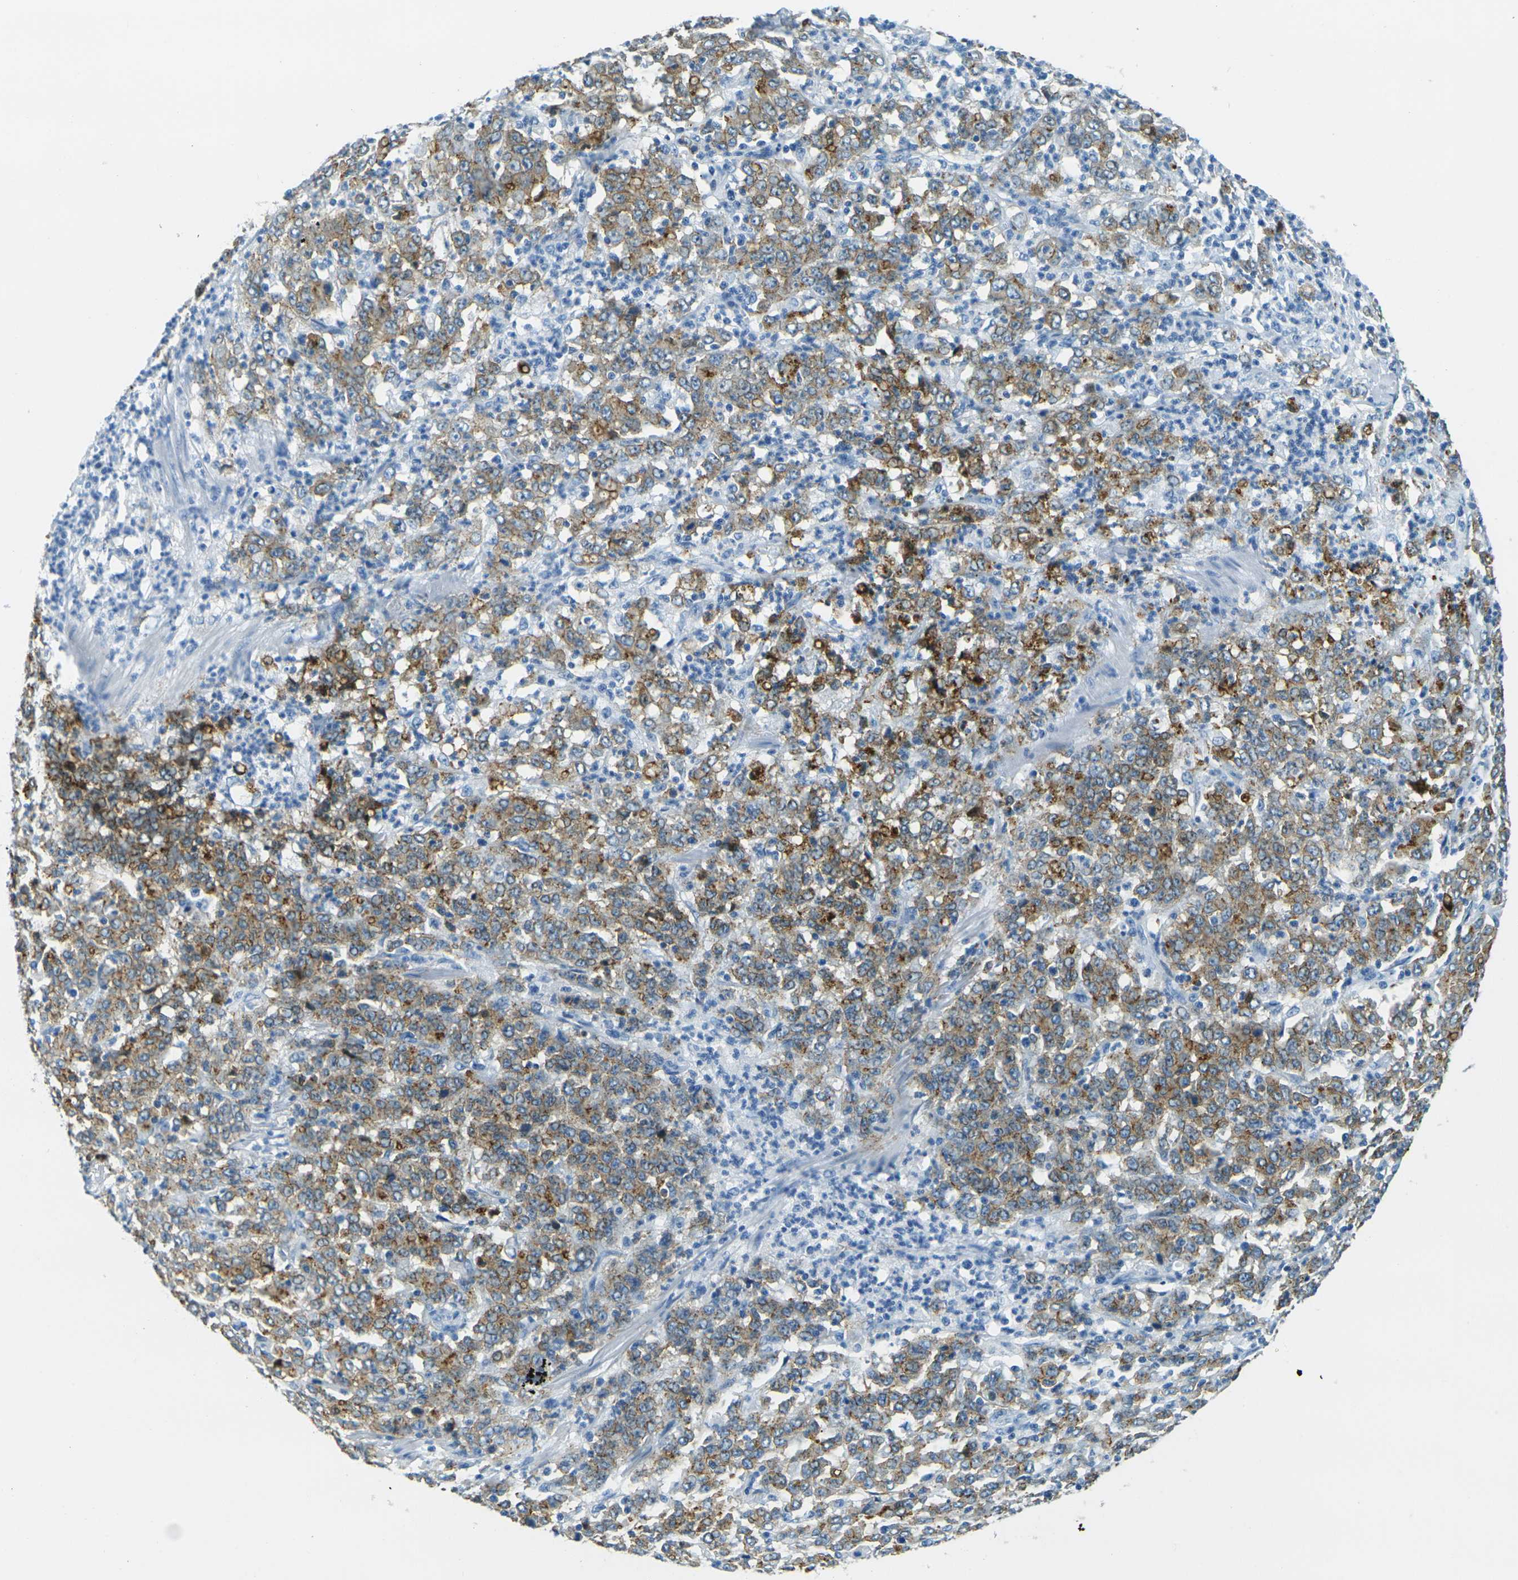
{"staining": {"intensity": "moderate", "quantity": ">75%", "location": "cytoplasmic/membranous"}, "tissue": "stomach cancer", "cell_type": "Tumor cells", "image_type": "cancer", "snomed": [{"axis": "morphology", "description": "Adenocarcinoma, NOS"}, {"axis": "topography", "description": "Stomach, lower"}], "caption": "High-power microscopy captured an immunohistochemistry image of stomach cancer (adenocarcinoma), revealing moderate cytoplasmic/membranous positivity in about >75% of tumor cells. Nuclei are stained in blue.", "gene": "OCLN", "patient": {"sex": "female", "age": 71}}